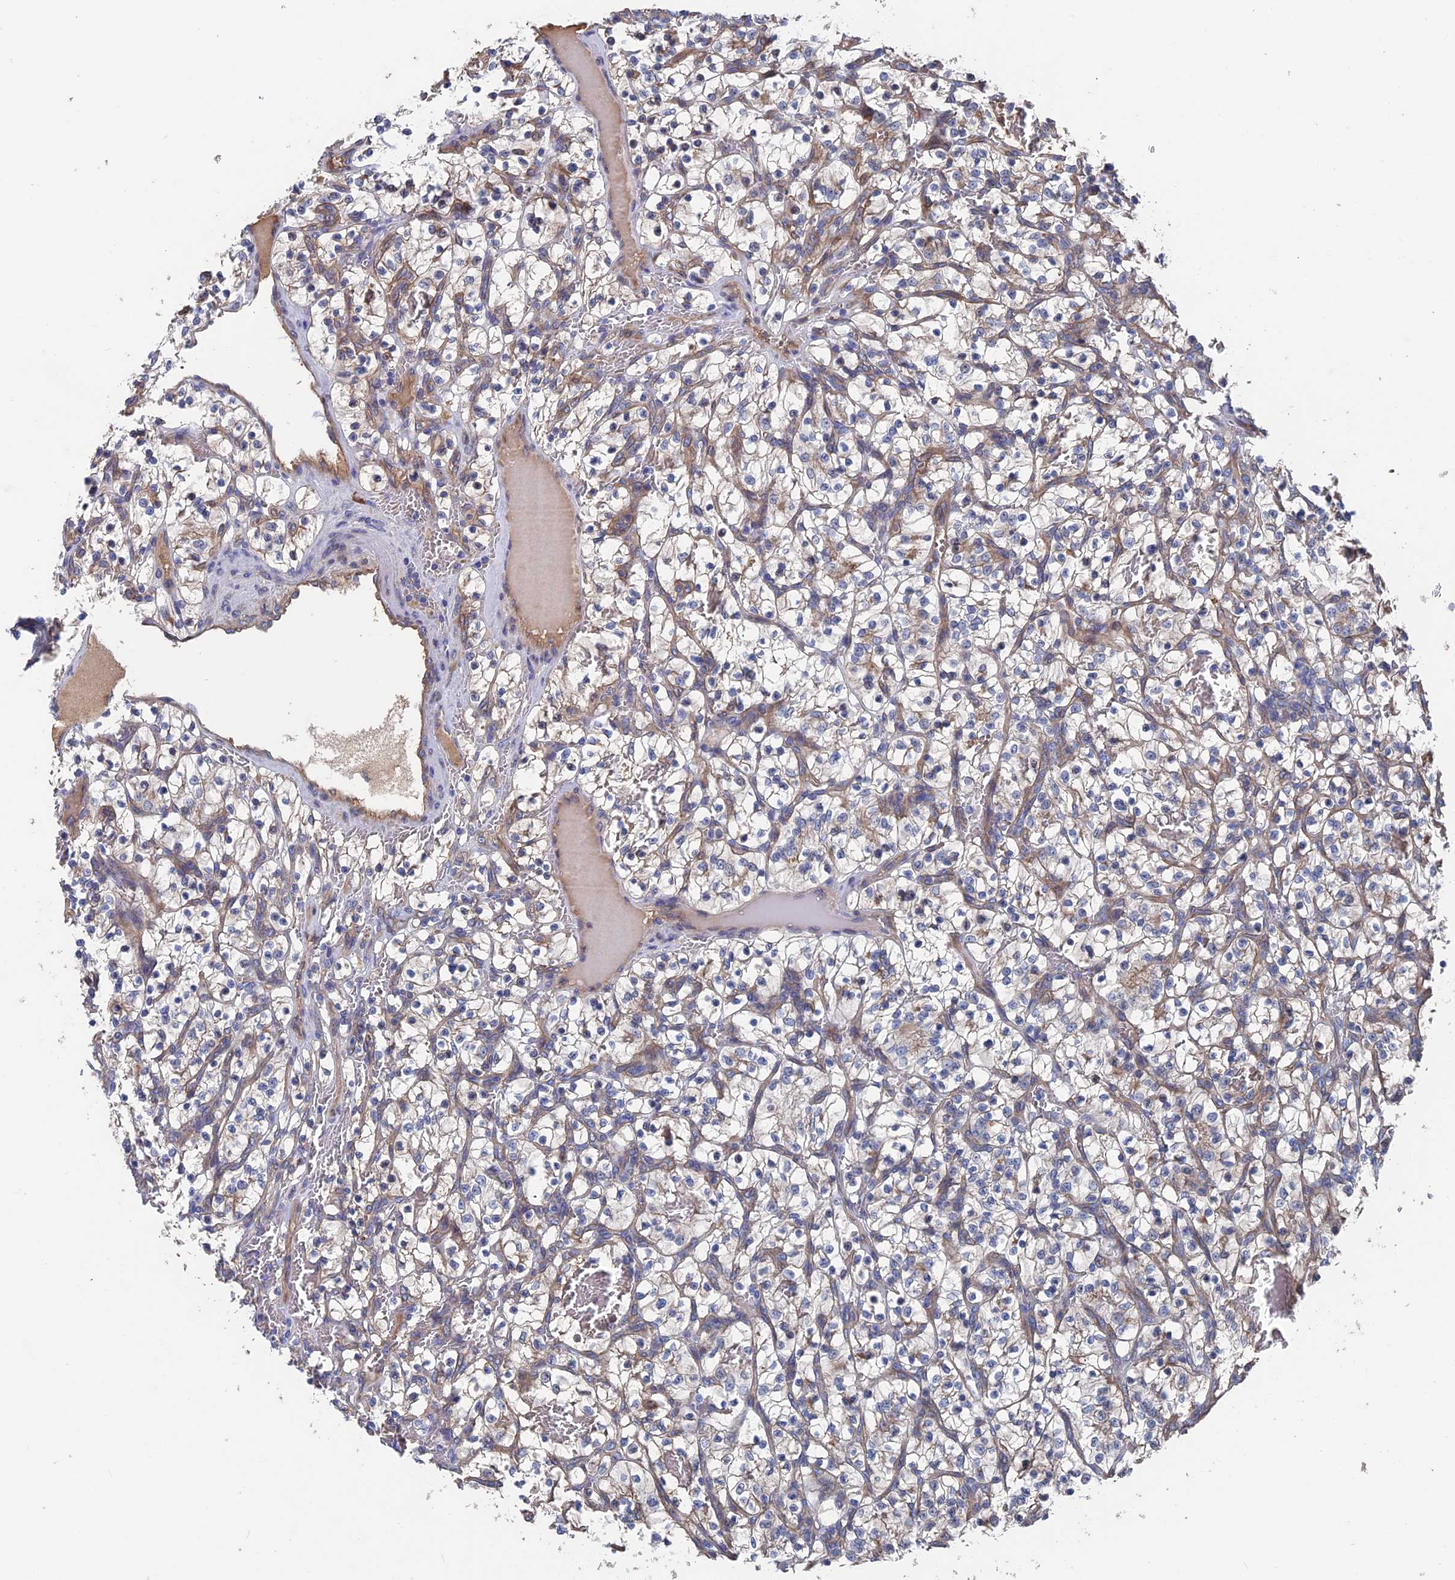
{"staining": {"intensity": "negative", "quantity": "none", "location": "none"}, "tissue": "renal cancer", "cell_type": "Tumor cells", "image_type": "cancer", "snomed": [{"axis": "morphology", "description": "Adenocarcinoma, NOS"}, {"axis": "topography", "description": "Kidney"}], "caption": "Immunohistochemistry micrograph of neoplastic tissue: adenocarcinoma (renal) stained with DAB shows no significant protein staining in tumor cells.", "gene": "RPUSD1", "patient": {"sex": "female", "age": 57}}